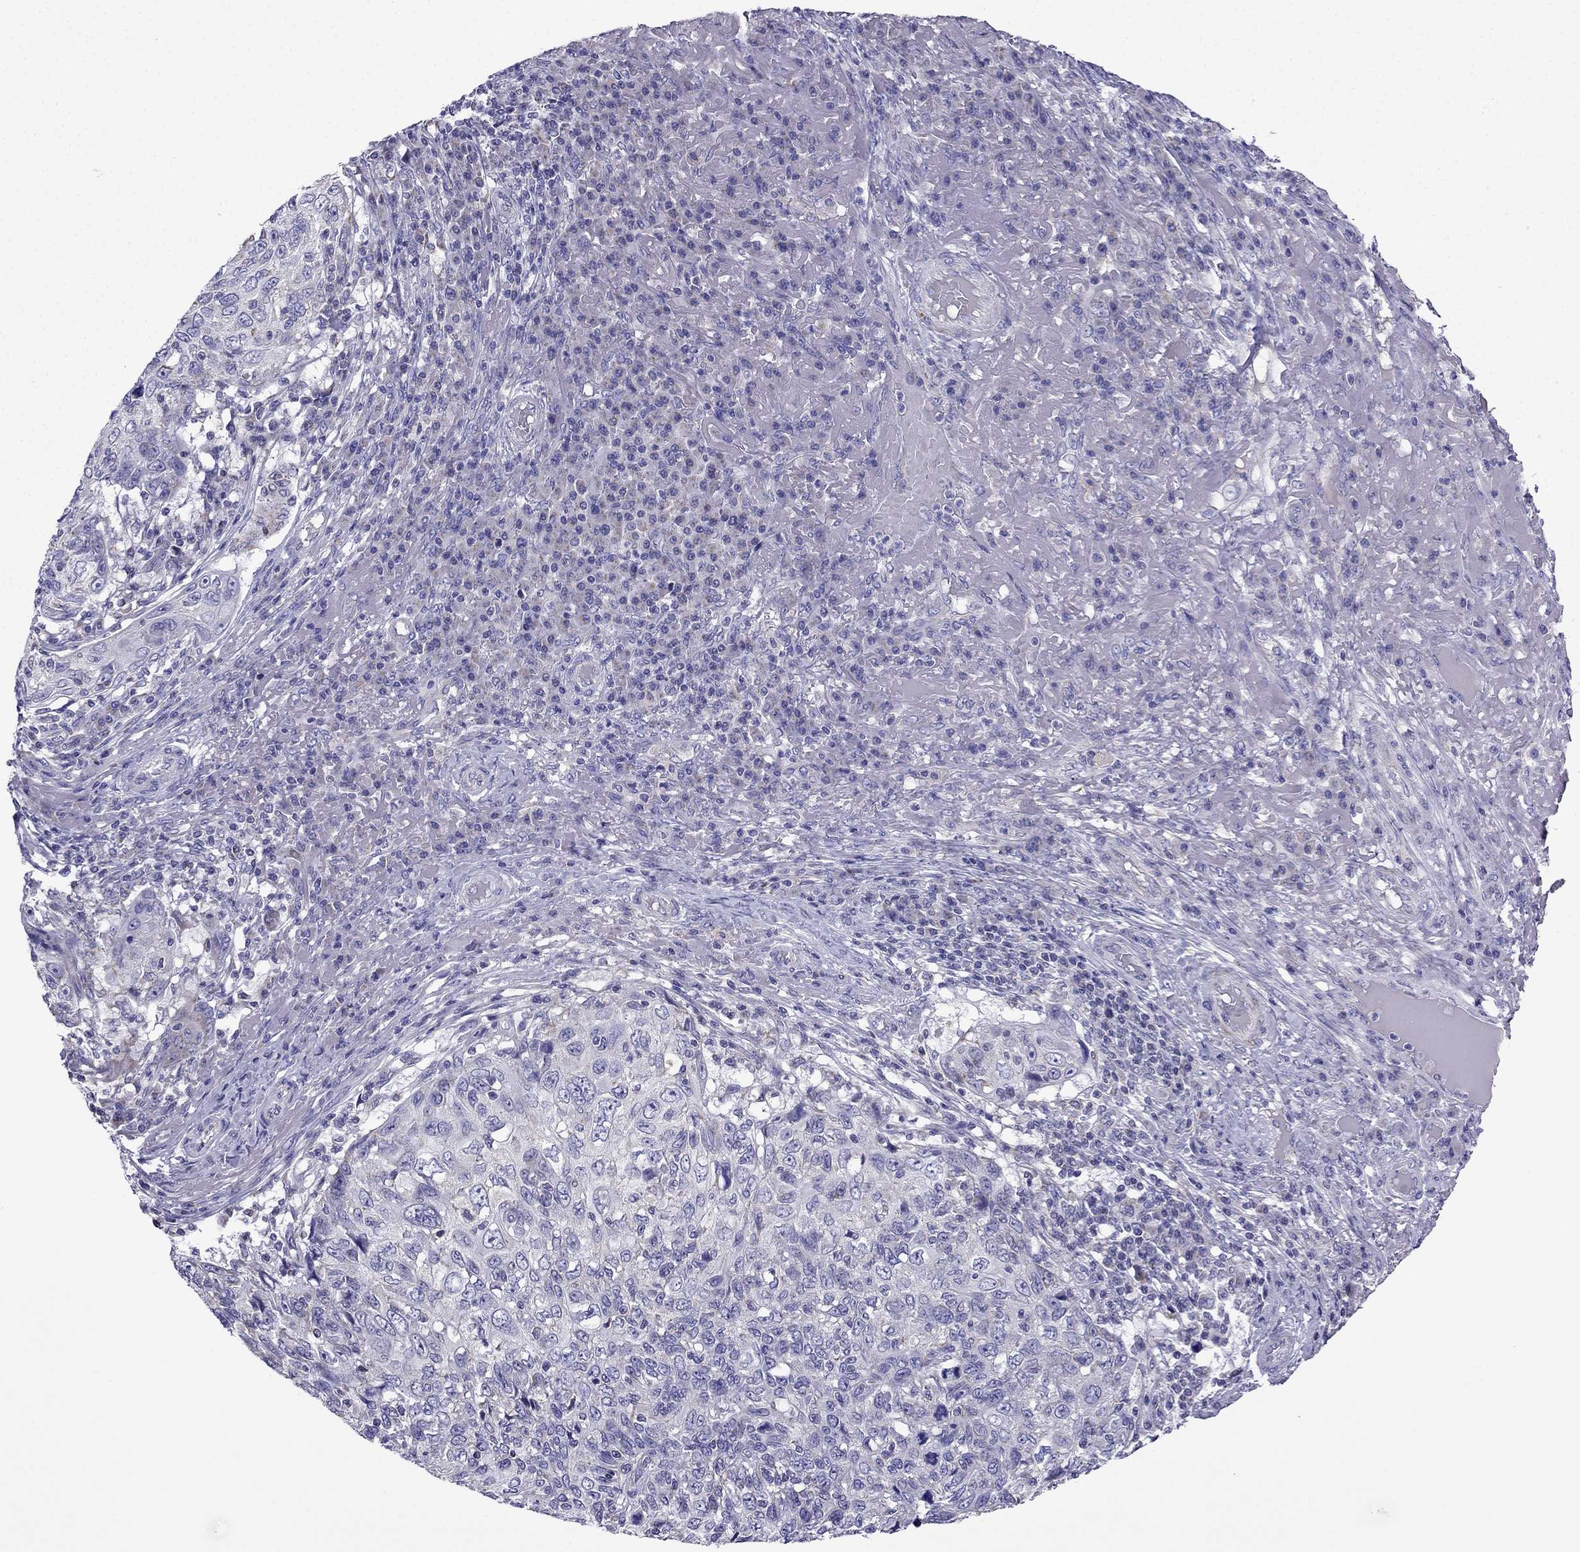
{"staining": {"intensity": "negative", "quantity": "none", "location": "none"}, "tissue": "skin cancer", "cell_type": "Tumor cells", "image_type": "cancer", "snomed": [{"axis": "morphology", "description": "Squamous cell carcinoma, NOS"}, {"axis": "topography", "description": "Skin"}], "caption": "This is a histopathology image of immunohistochemistry staining of skin squamous cell carcinoma, which shows no positivity in tumor cells.", "gene": "DSC1", "patient": {"sex": "male", "age": 92}}